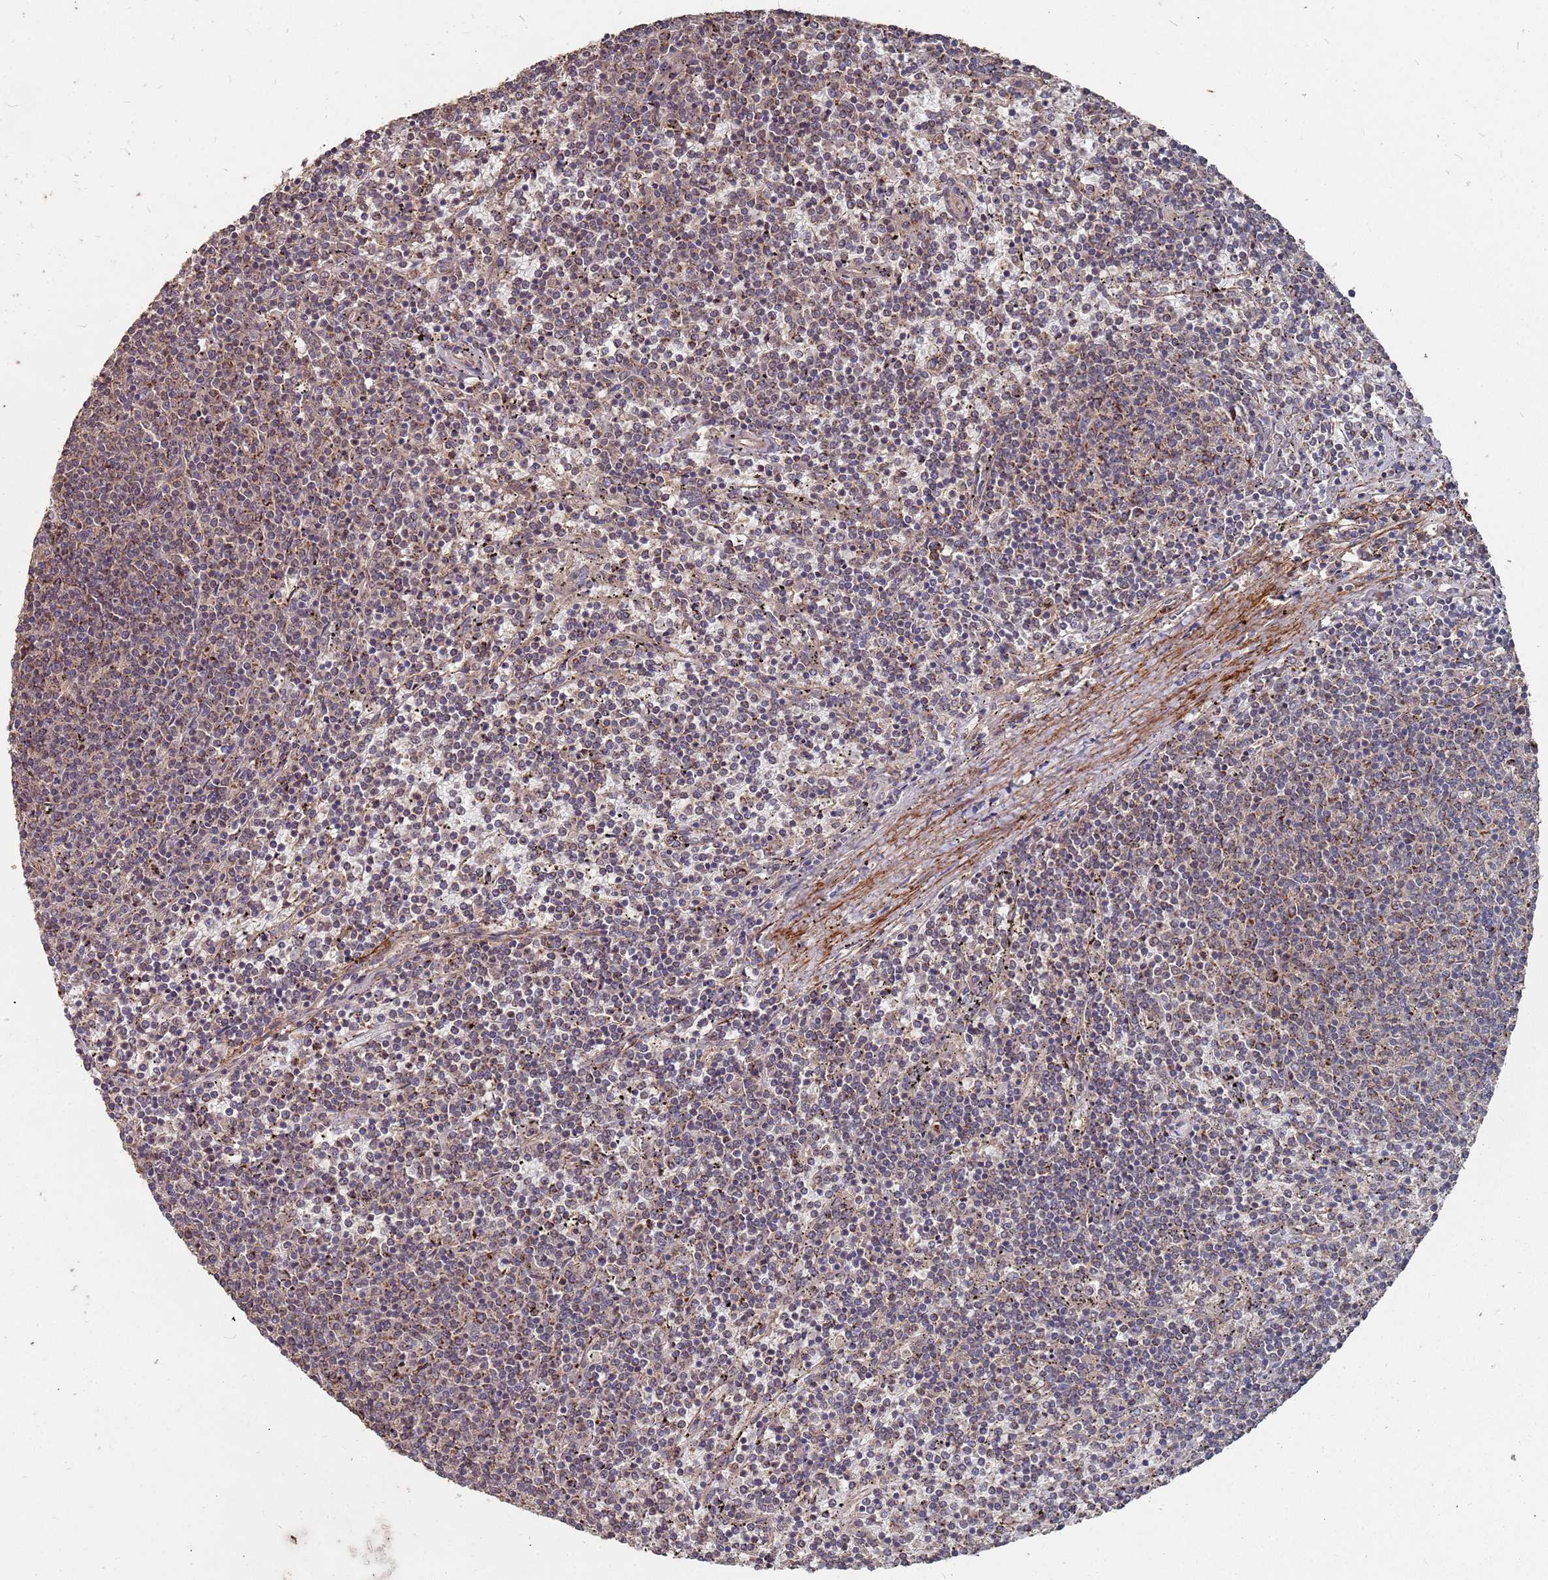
{"staining": {"intensity": "moderate", "quantity": "25%-75%", "location": "cytoplasmic/membranous"}, "tissue": "lymphoma", "cell_type": "Tumor cells", "image_type": "cancer", "snomed": [{"axis": "morphology", "description": "Malignant lymphoma, non-Hodgkin's type, Low grade"}, {"axis": "topography", "description": "Spleen"}], "caption": "Immunohistochemical staining of human lymphoma demonstrates moderate cytoplasmic/membranous protein expression in about 25%-75% of tumor cells. Using DAB (3,3'-diaminobenzidine) (brown) and hematoxylin (blue) stains, captured at high magnification using brightfield microscopy.", "gene": "PRORP", "patient": {"sex": "female", "age": 50}}